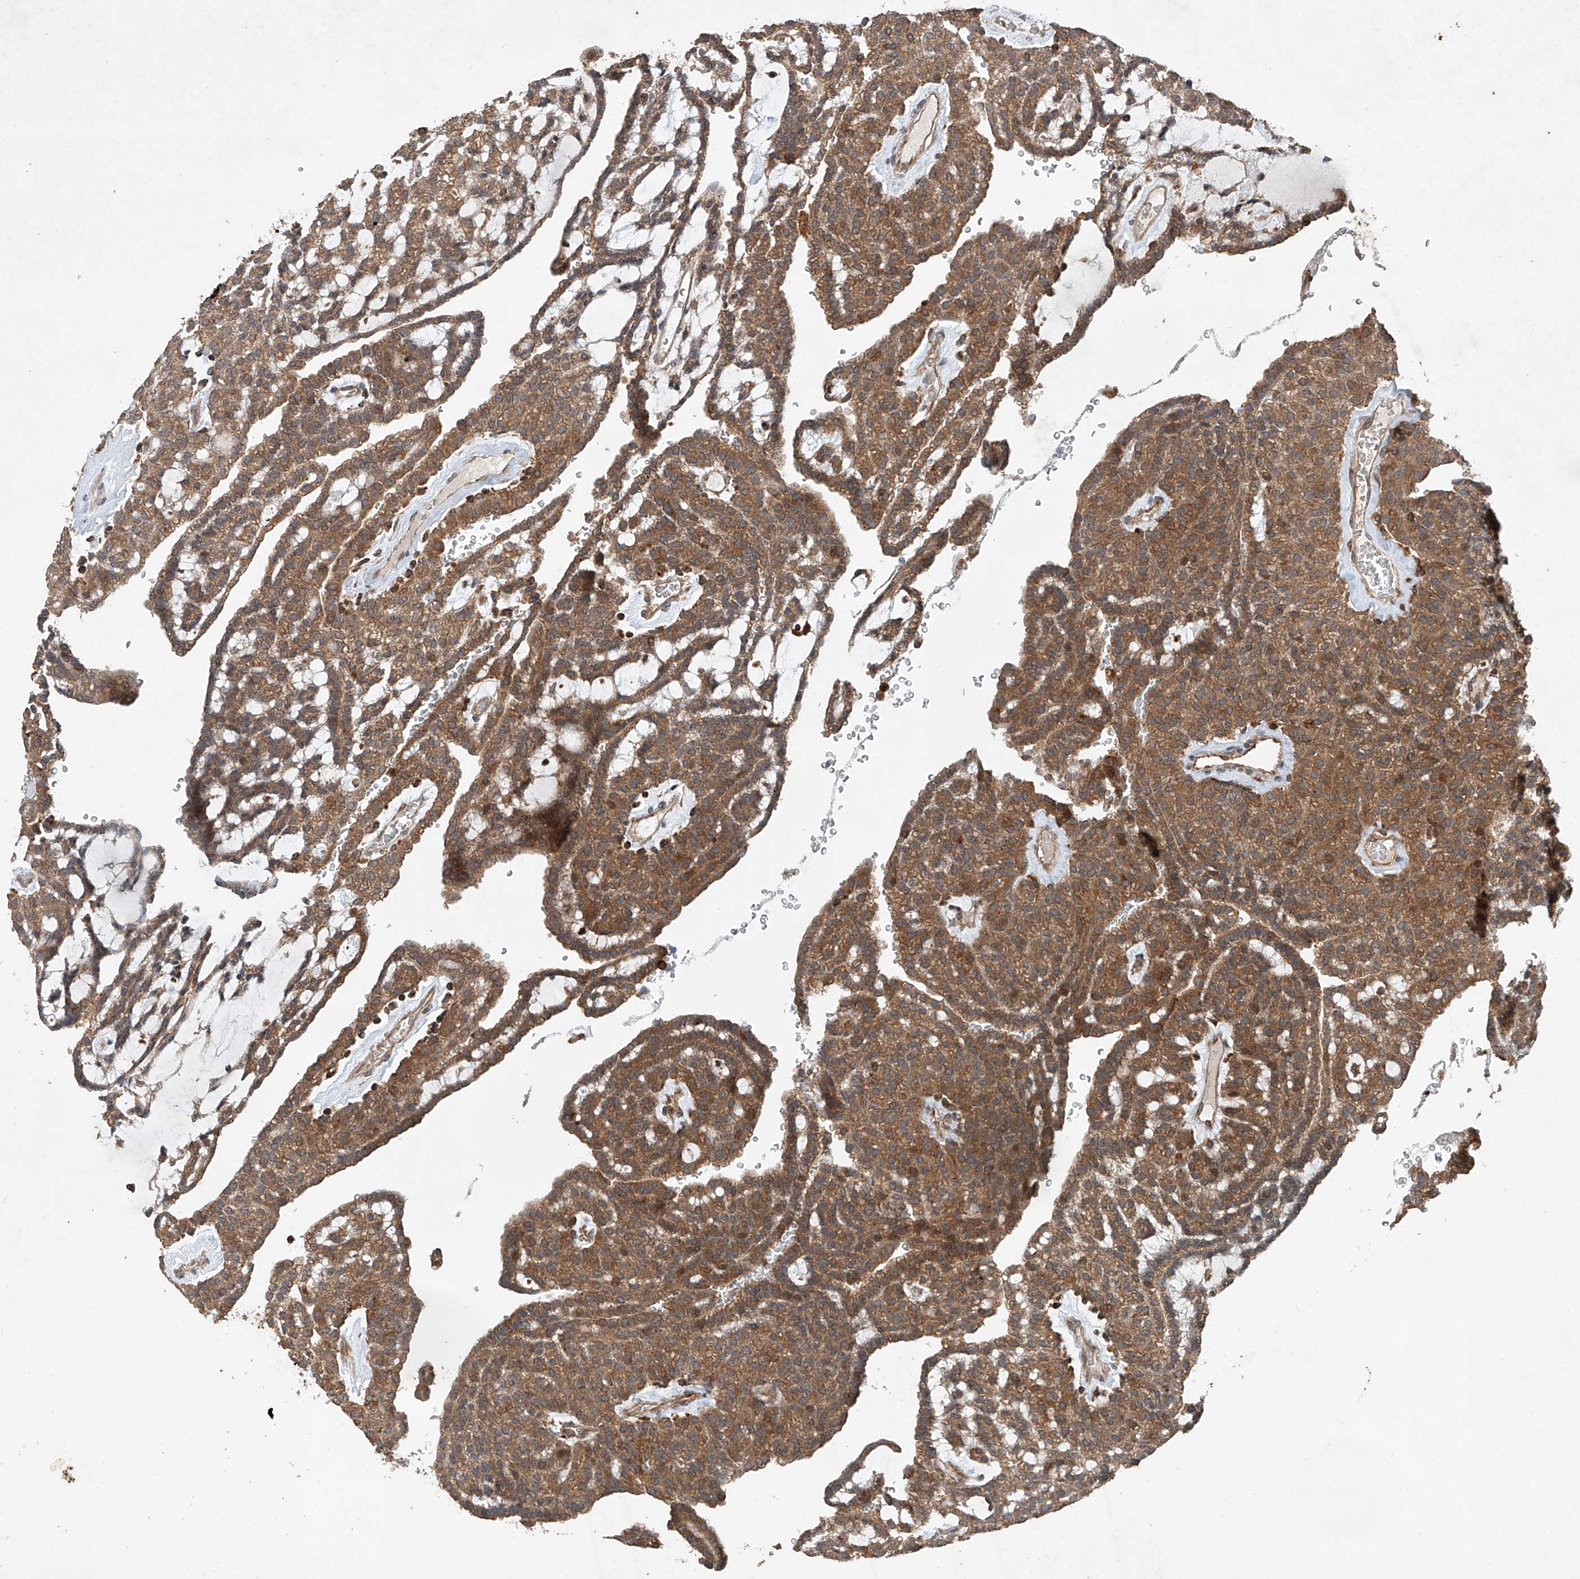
{"staining": {"intensity": "moderate", "quantity": ">75%", "location": "cytoplasmic/membranous"}, "tissue": "renal cancer", "cell_type": "Tumor cells", "image_type": "cancer", "snomed": [{"axis": "morphology", "description": "Adenocarcinoma, NOS"}, {"axis": "topography", "description": "Kidney"}], "caption": "IHC staining of renal cancer (adenocarcinoma), which demonstrates medium levels of moderate cytoplasmic/membranous staining in about >75% of tumor cells indicating moderate cytoplasmic/membranous protein positivity. The staining was performed using DAB (brown) for protein detection and nuclei were counterstained in hematoxylin (blue).", "gene": "CEP85L", "patient": {"sex": "male", "age": 63}}